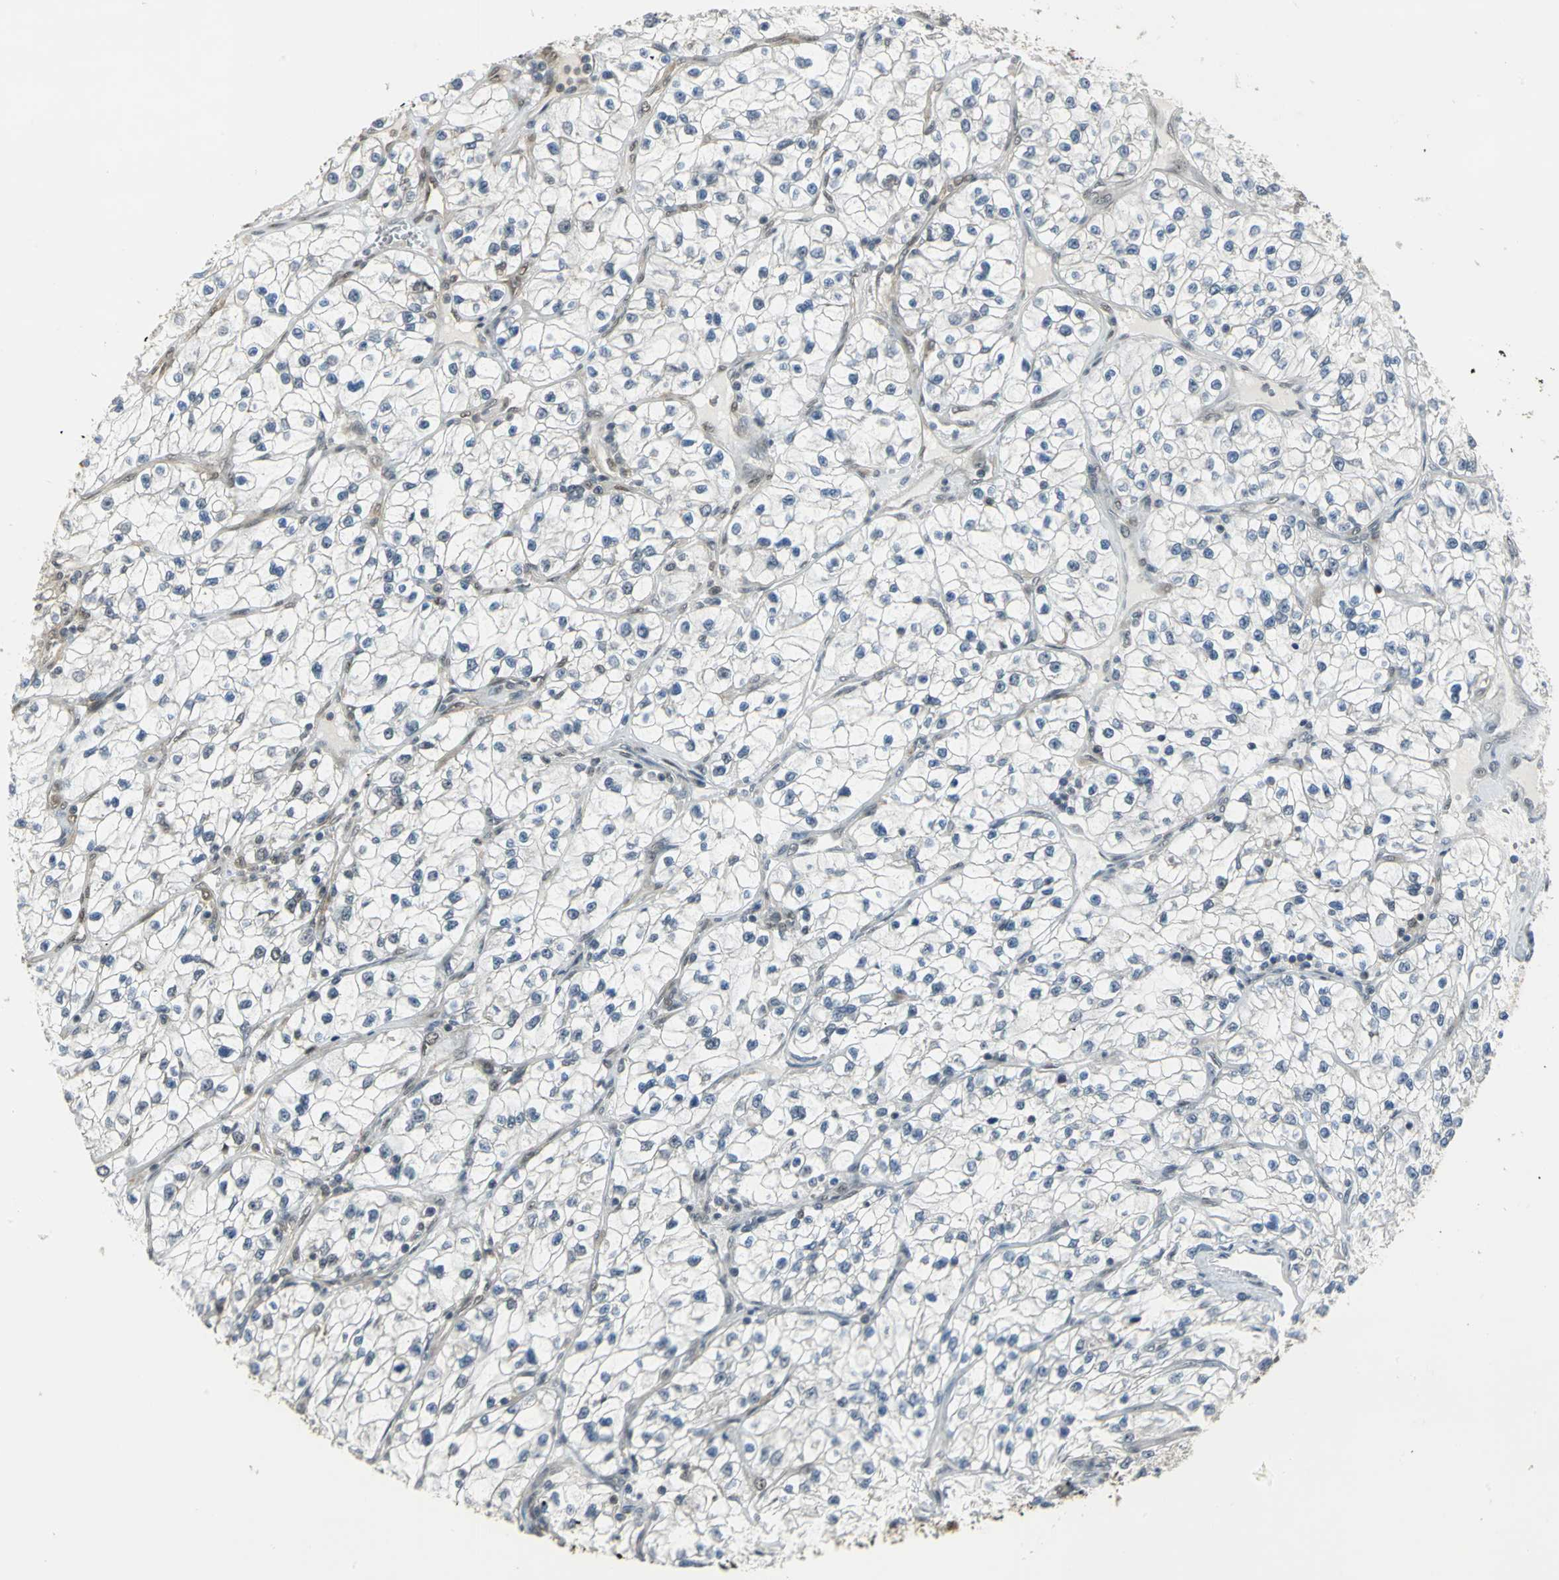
{"staining": {"intensity": "negative", "quantity": "none", "location": "none"}, "tissue": "renal cancer", "cell_type": "Tumor cells", "image_type": "cancer", "snomed": [{"axis": "morphology", "description": "Adenocarcinoma, NOS"}, {"axis": "topography", "description": "Kidney"}], "caption": "High power microscopy photomicrograph of an IHC histopathology image of renal adenocarcinoma, revealing no significant staining in tumor cells.", "gene": "DDX5", "patient": {"sex": "female", "age": 57}}